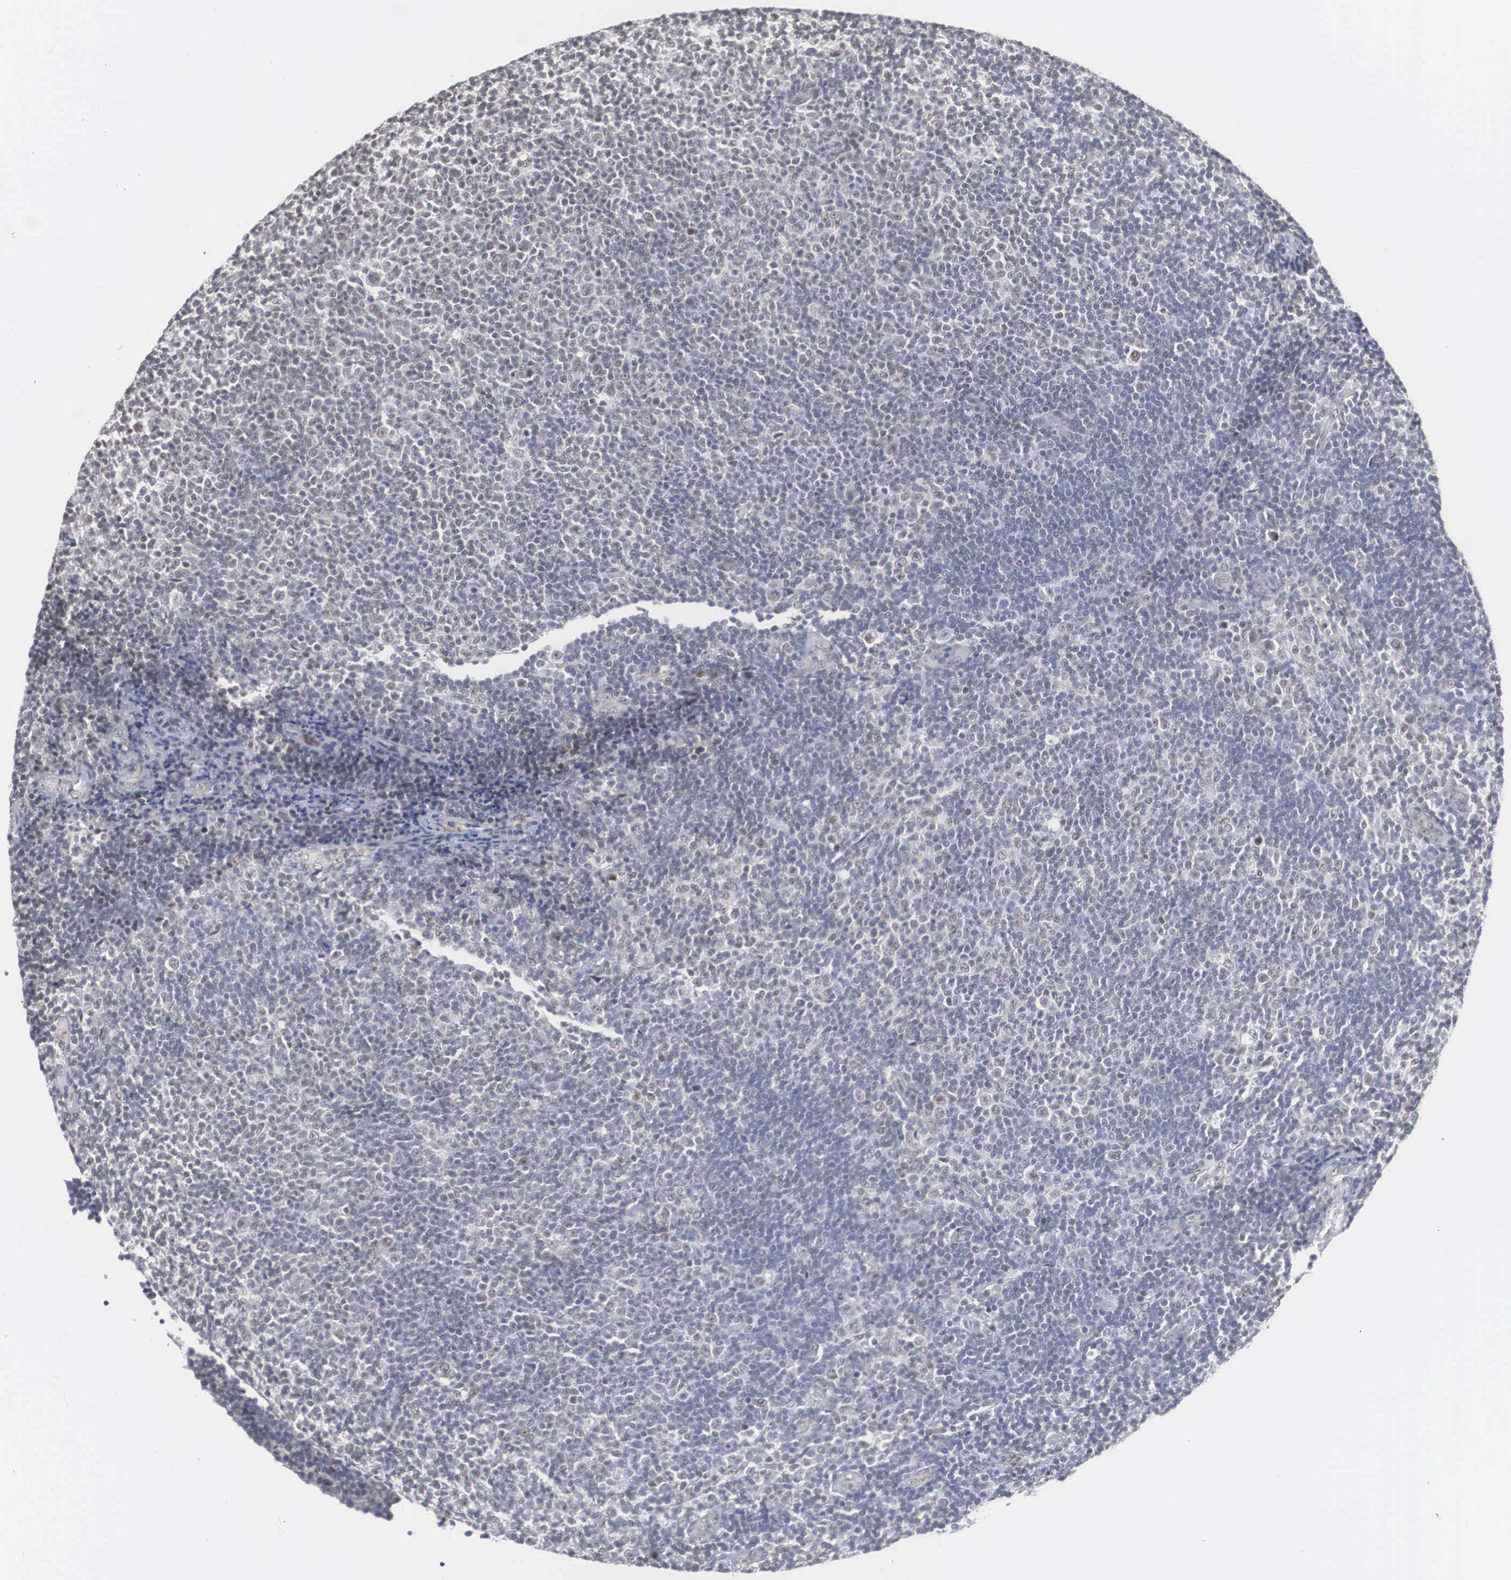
{"staining": {"intensity": "negative", "quantity": "none", "location": "none"}, "tissue": "lymphoma", "cell_type": "Tumor cells", "image_type": "cancer", "snomed": [{"axis": "morphology", "description": "Malignant lymphoma, non-Hodgkin's type, Low grade"}, {"axis": "topography", "description": "Lymph node"}], "caption": "Immunohistochemistry (IHC) histopathology image of human low-grade malignant lymphoma, non-Hodgkin's type stained for a protein (brown), which reveals no staining in tumor cells.", "gene": "AUTS2", "patient": {"sex": "male", "age": 49}}